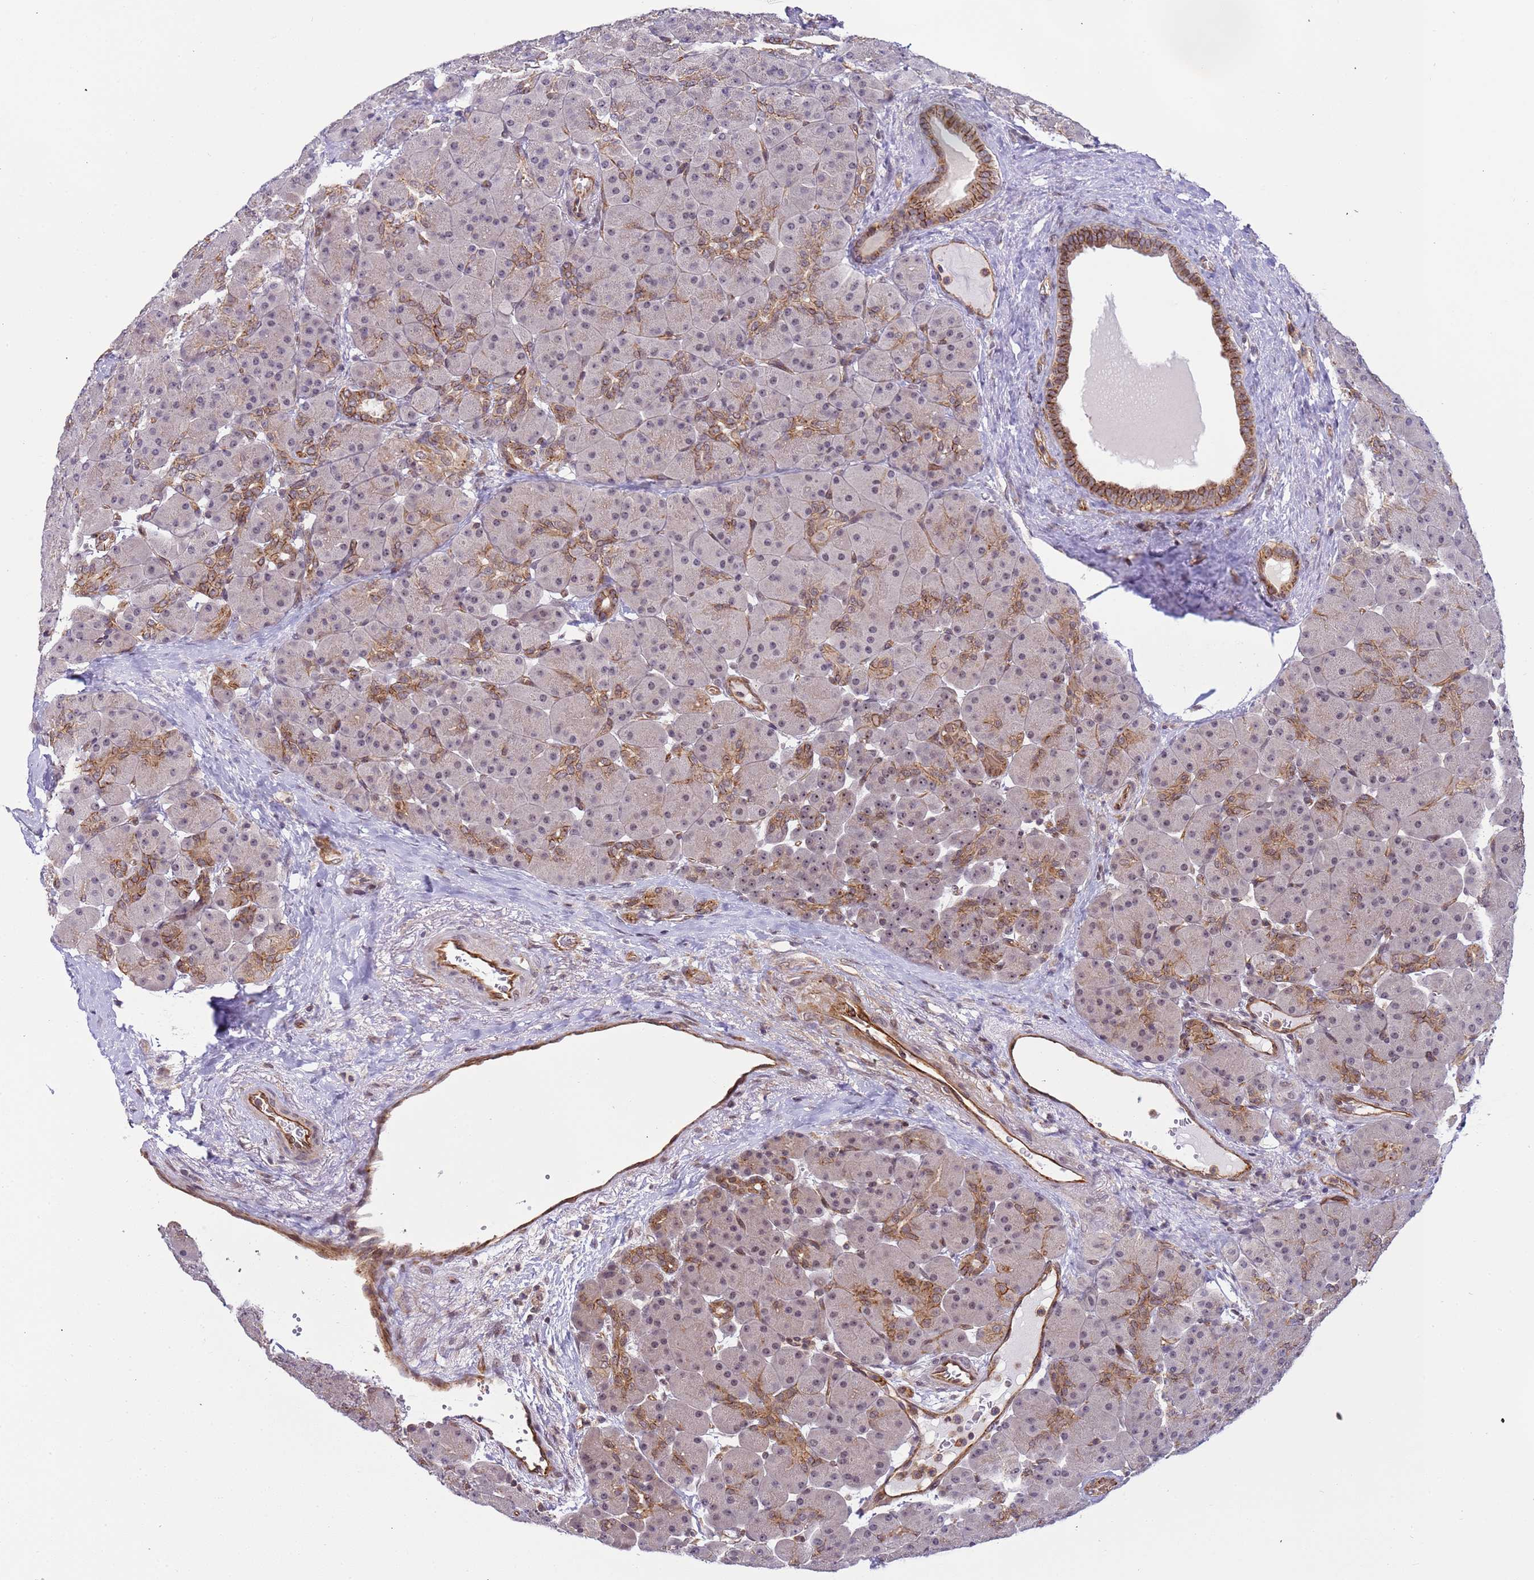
{"staining": {"intensity": "moderate", "quantity": "25%-75%", "location": "cytoplasmic/membranous,nuclear"}, "tissue": "pancreas", "cell_type": "Exocrine glandular cells", "image_type": "normal", "snomed": [{"axis": "morphology", "description": "Normal tissue, NOS"}, {"axis": "topography", "description": "Pancreas"}], "caption": "Pancreas stained with DAB IHC demonstrates medium levels of moderate cytoplasmic/membranous,nuclear expression in about 25%-75% of exocrine glandular cells.", "gene": "EMC2", "patient": {"sex": "male", "age": 66}}